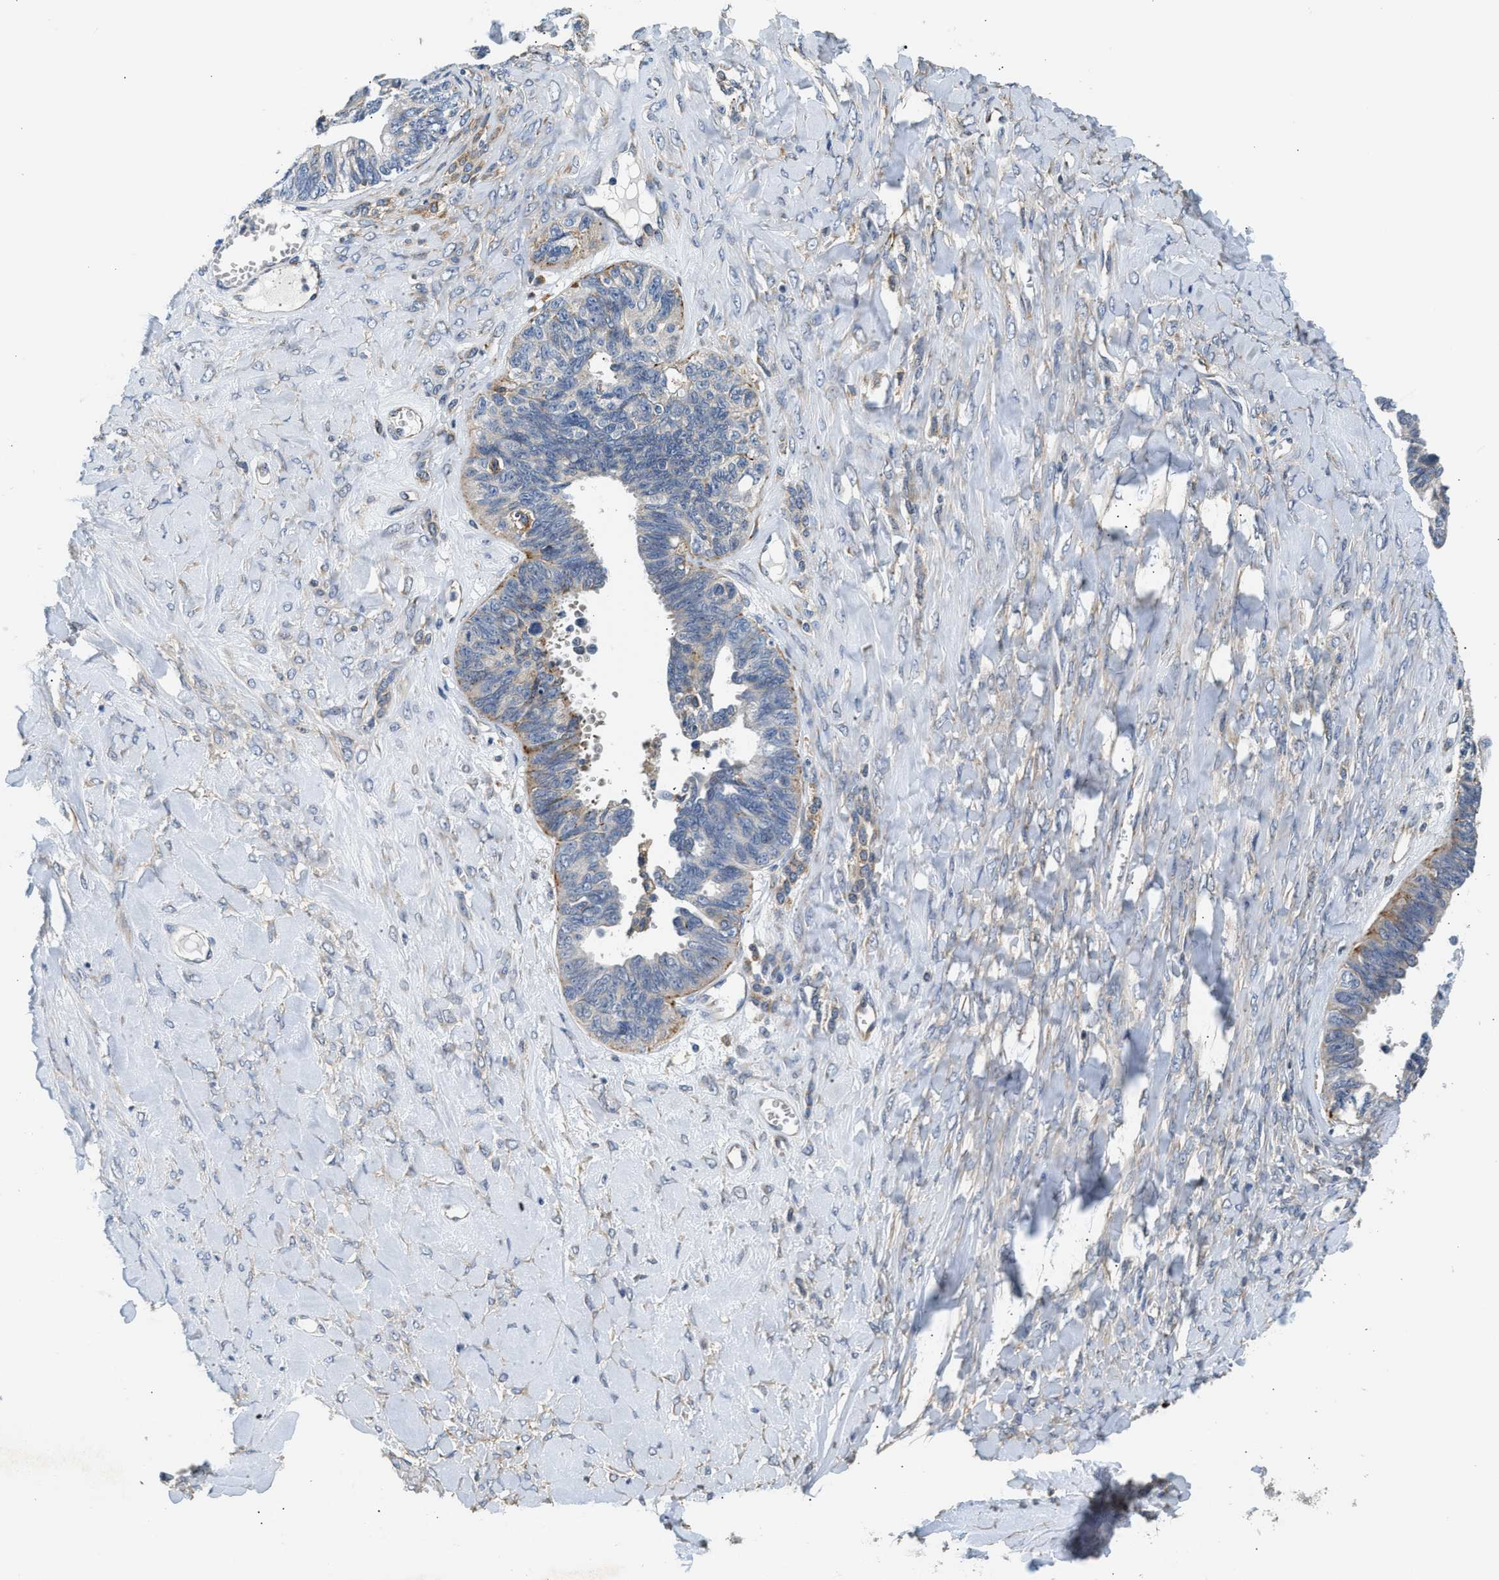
{"staining": {"intensity": "negative", "quantity": "none", "location": "none"}, "tissue": "ovarian cancer", "cell_type": "Tumor cells", "image_type": "cancer", "snomed": [{"axis": "morphology", "description": "Cystadenocarcinoma, serous, NOS"}, {"axis": "topography", "description": "Ovary"}], "caption": "High magnification brightfield microscopy of serous cystadenocarcinoma (ovarian) stained with DAB (brown) and counterstained with hematoxylin (blue): tumor cells show no significant expression.", "gene": "AMZ1", "patient": {"sex": "female", "age": 79}}